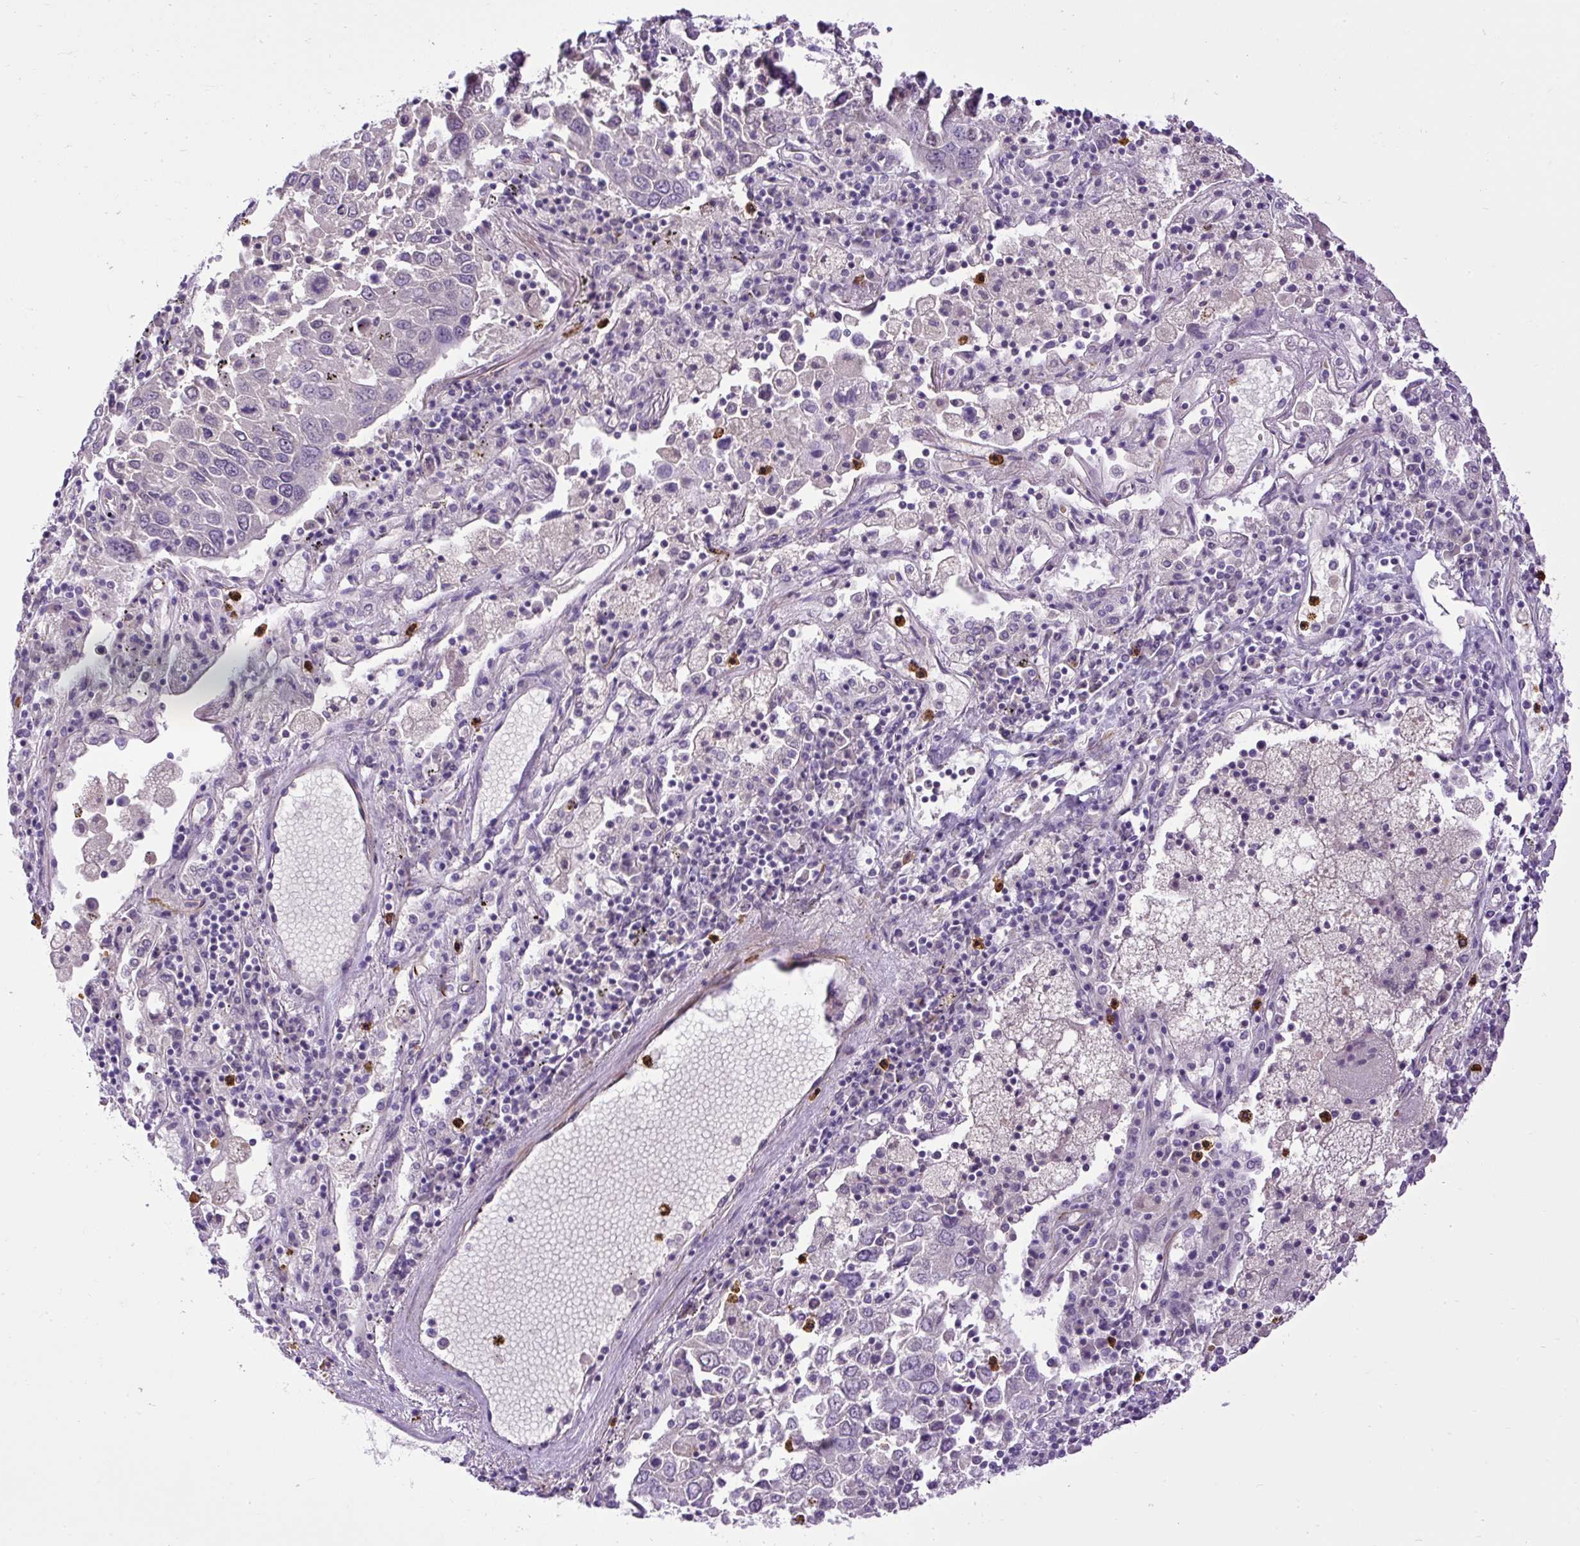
{"staining": {"intensity": "negative", "quantity": "none", "location": "none"}, "tissue": "lung cancer", "cell_type": "Tumor cells", "image_type": "cancer", "snomed": [{"axis": "morphology", "description": "Squamous cell carcinoma, NOS"}, {"axis": "topography", "description": "Lung"}], "caption": "DAB immunohistochemical staining of lung cancer displays no significant positivity in tumor cells. The staining was performed using DAB to visualize the protein expression in brown, while the nuclei were stained in blue with hematoxylin (Magnification: 20x).", "gene": "VWA7", "patient": {"sex": "male", "age": 65}}